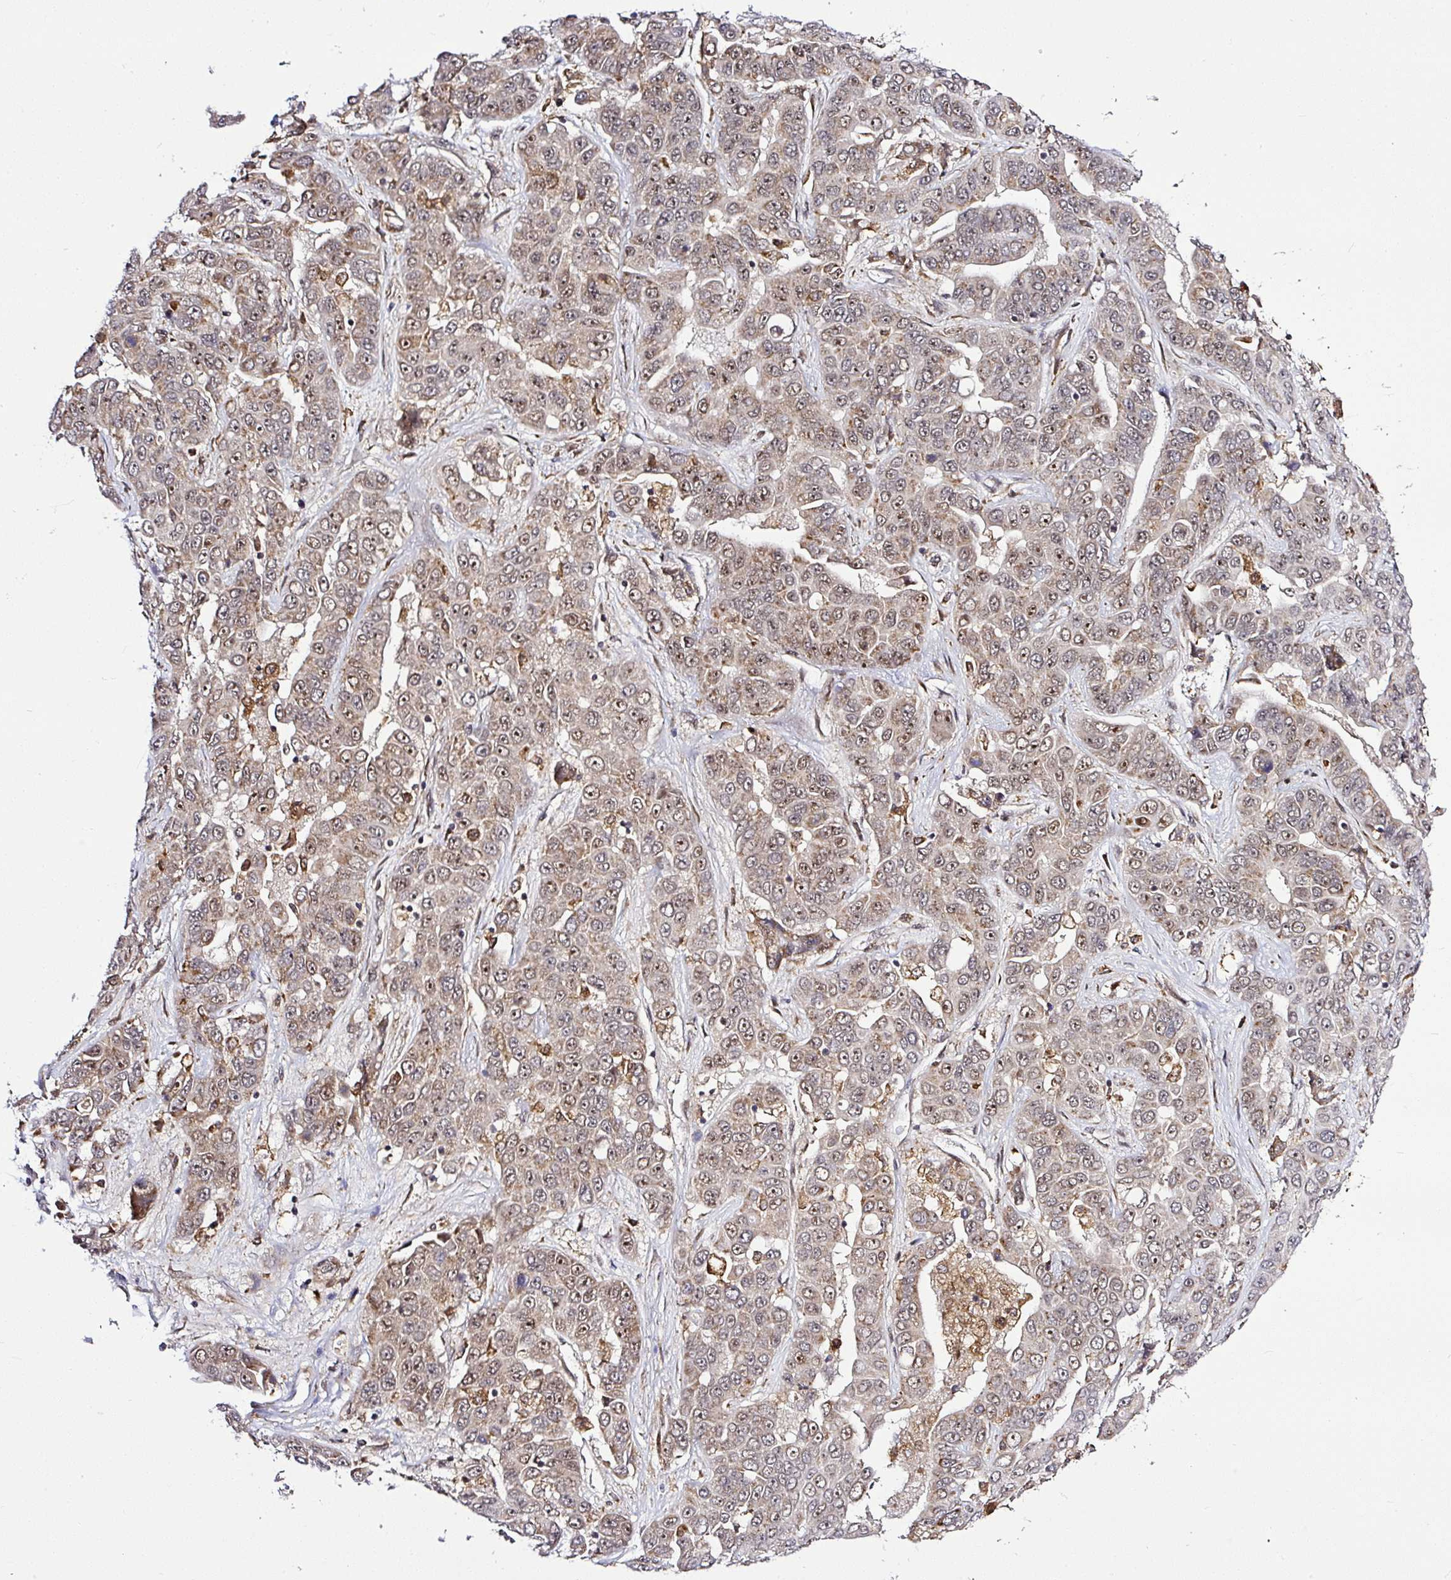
{"staining": {"intensity": "moderate", "quantity": "25%-75%", "location": "nuclear"}, "tissue": "liver cancer", "cell_type": "Tumor cells", "image_type": "cancer", "snomed": [{"axis": "morphology", "description": "Cholangiocarcinoma"}, {"axis": "topography", "description": "Liver"}], "caption": "Protein expression analysis of human liver cholangiocarcinoma reveals moderate nuclear staining in about 25%-75% of tumor cells.", "gene": "FAM153A", "patient": {"sex": "female", "age": 52}}